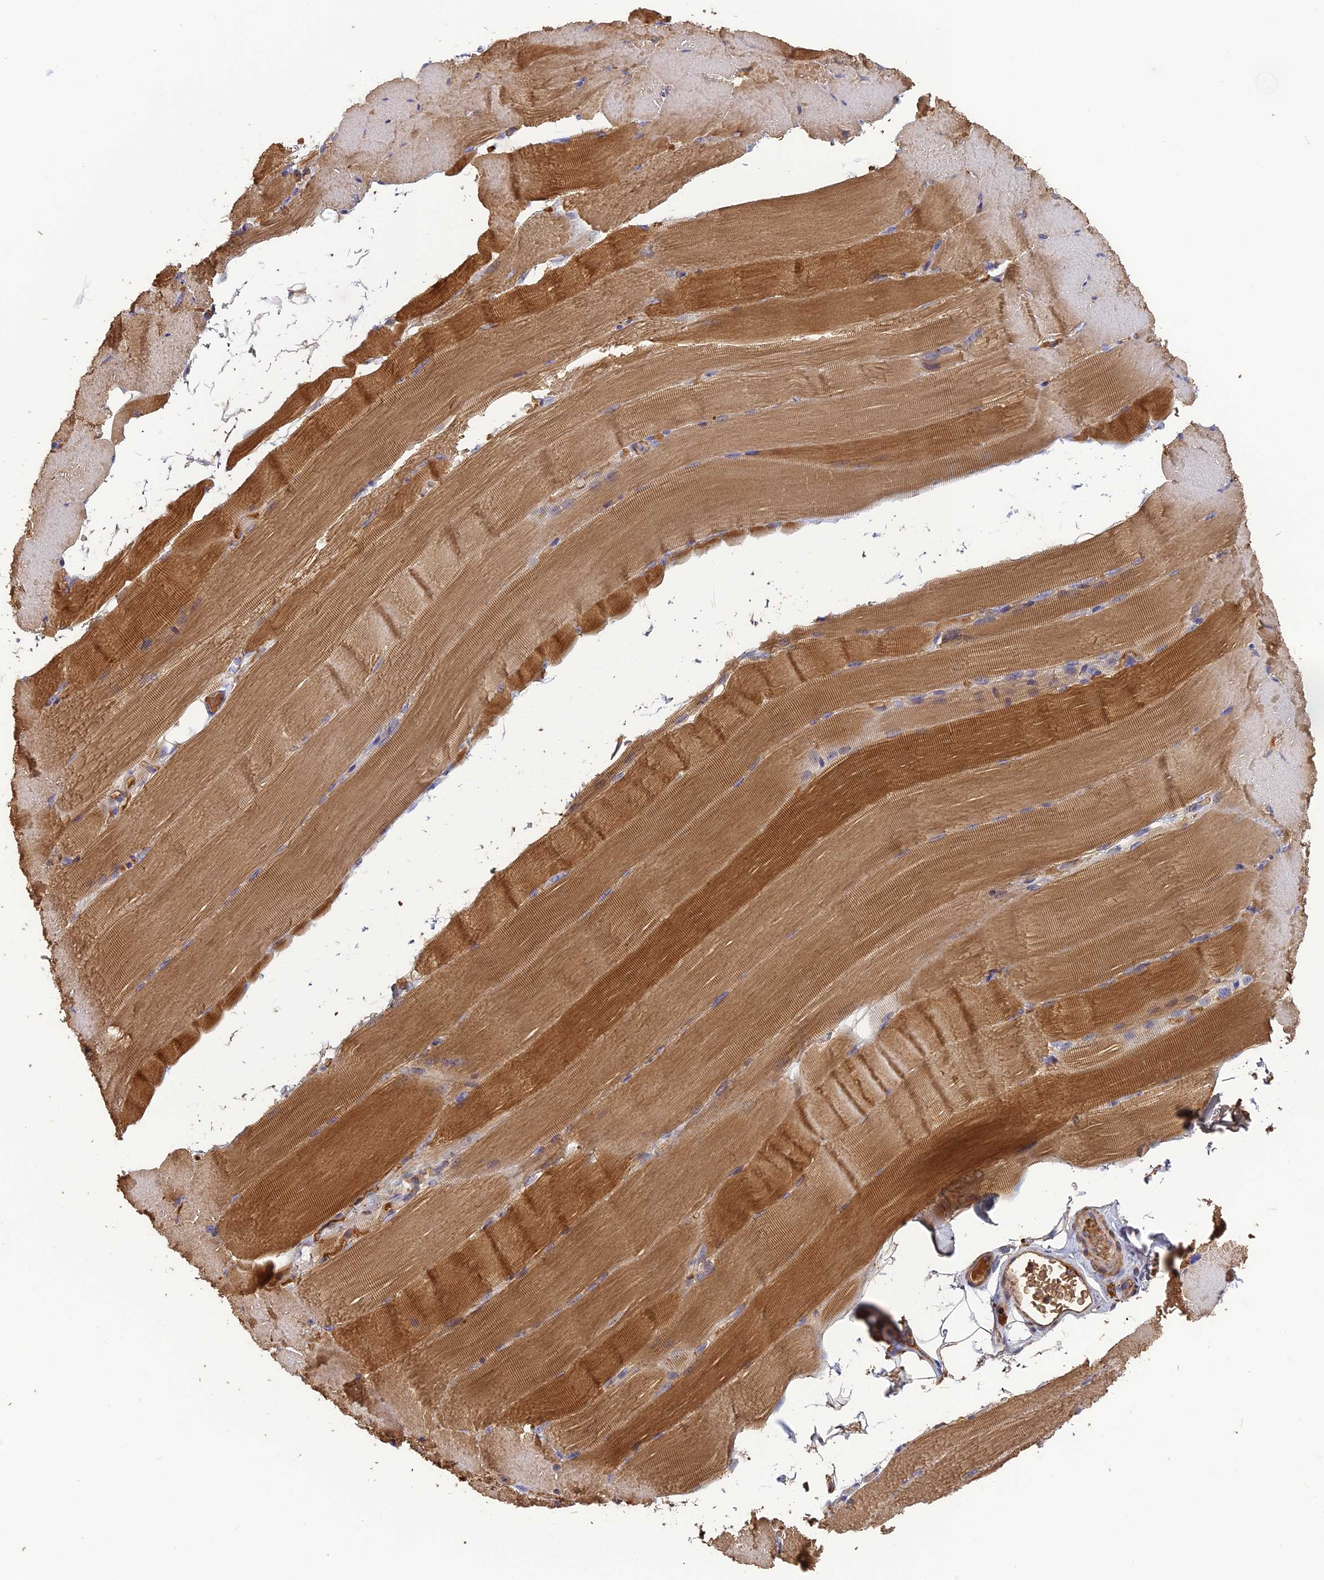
{"staining": {"intensity": "strong", "quantity": ">75%", "location": "cytoplasmic/membranous"}, "tissue": "skeletal muscle", "cell_type": "Myocytes", "image_type": "normal", "snomed": [{"axis": "morphology", "description": "Normal tissue, NOS"}, {"axis": "topography", "description": "Skeletal muscle"}, {"axis": "topography", "description": "Parathyroid gland"}], "caption": "DAB (3,3'-diaminobenzidine) immunohistochemical staining of unremarkable human skeletal muscle reveals strong cytoplasmic/membranous protein expression in about >75% of myocytes. The staining is performed using DAB brown chromogen to label protein expression. The nuclei are counter-stained blue using hematoxylin.", "gene": "ERMAP", "patient": {"sex": "female", "age": 37}}